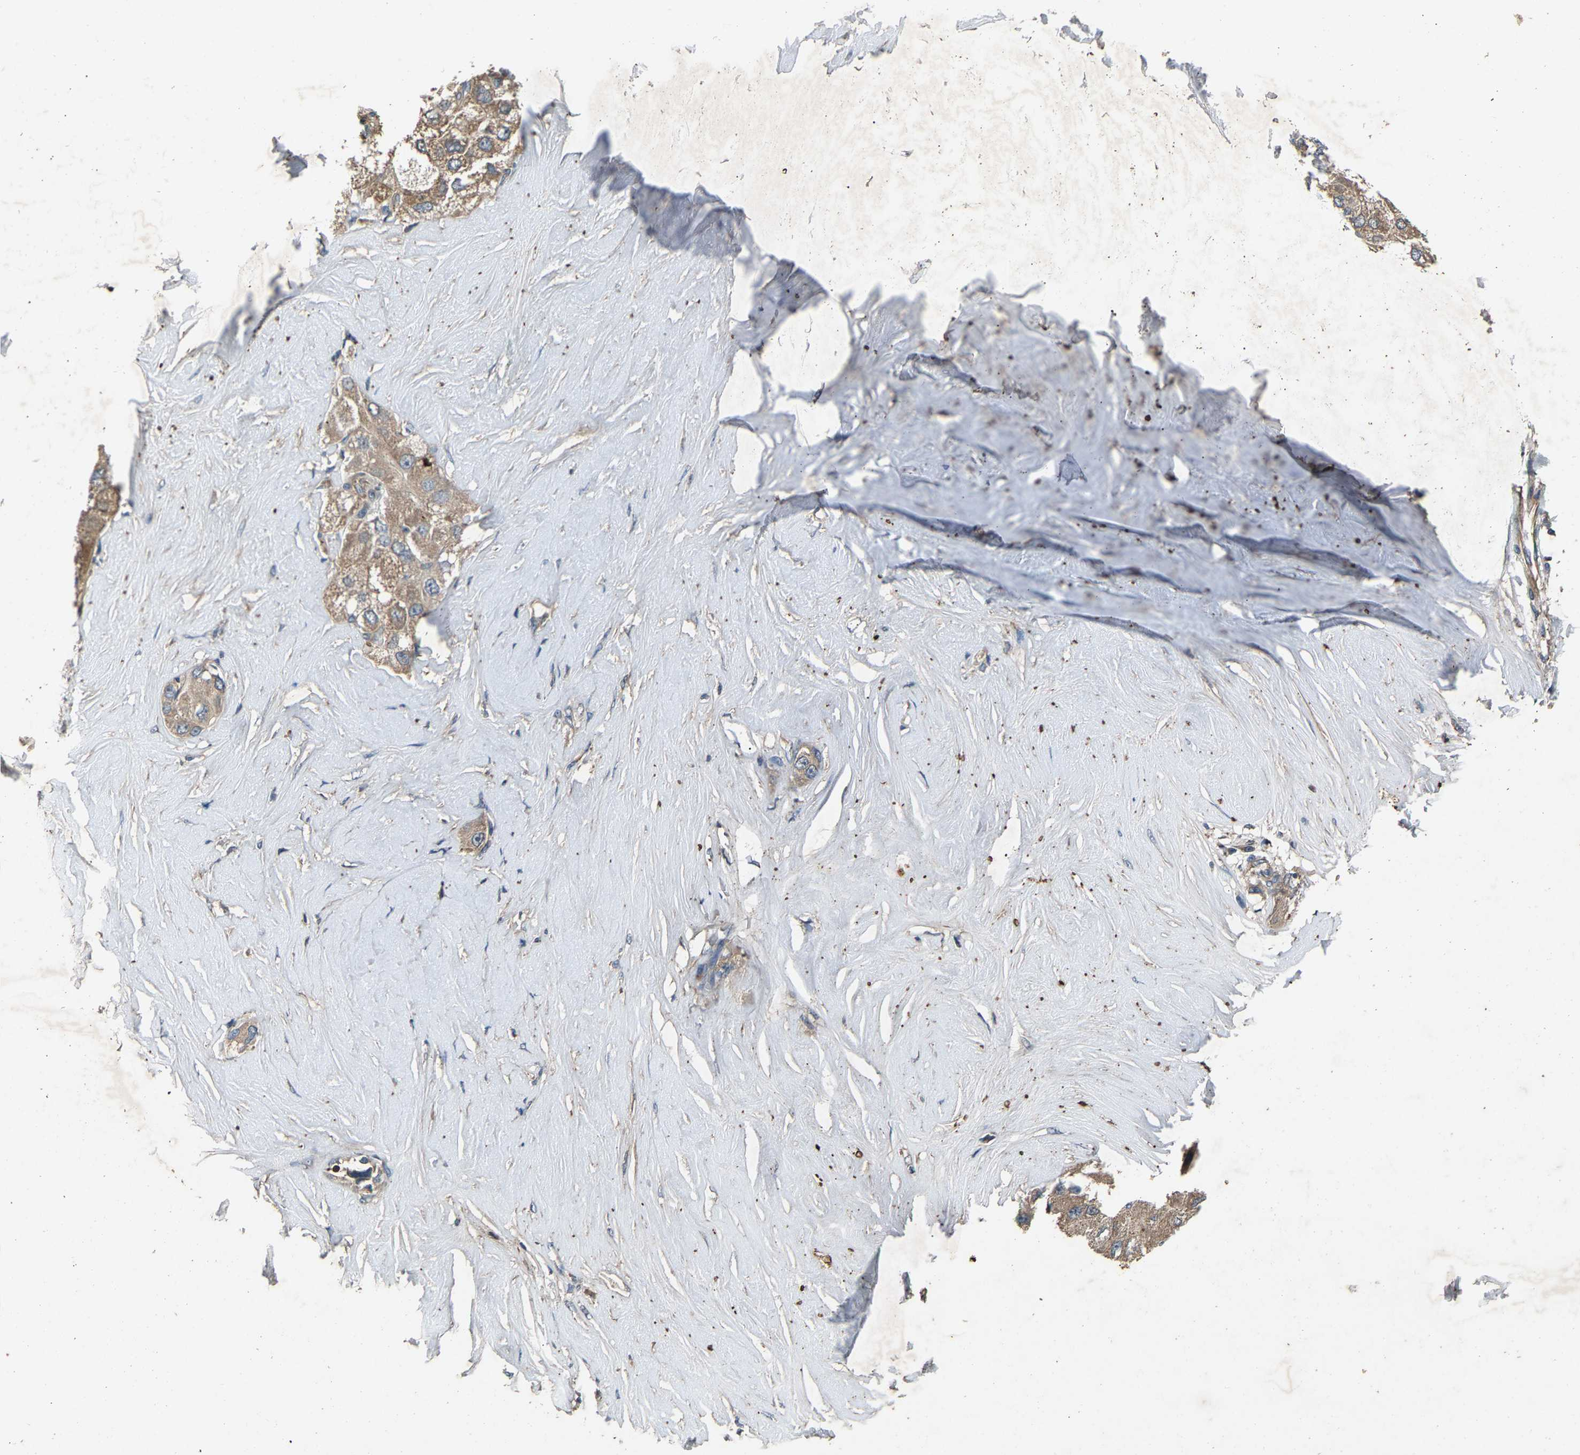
{"staining": {"intensity": "moderate", "quantity": ">75%", "location": "cytoplasmic/membranous"}, "tissue": "liver cancer", "cell_type": "Tumor cells", "image_type": "cancer", "snomed": [{"axis": "morphology", "description": "Carcinoma, Hepatocellular, NOS"}, {"axis": "topography", "description": "Liver"}], "caption": "The micrograph reveals staining of hepatocellular carcinoma (liver), revealing moderate cytoplasmic/membranous protein staining (brown color) within tumor cells.", "gene": "PPID", "patient": {"sex": "male", "age": 80}}